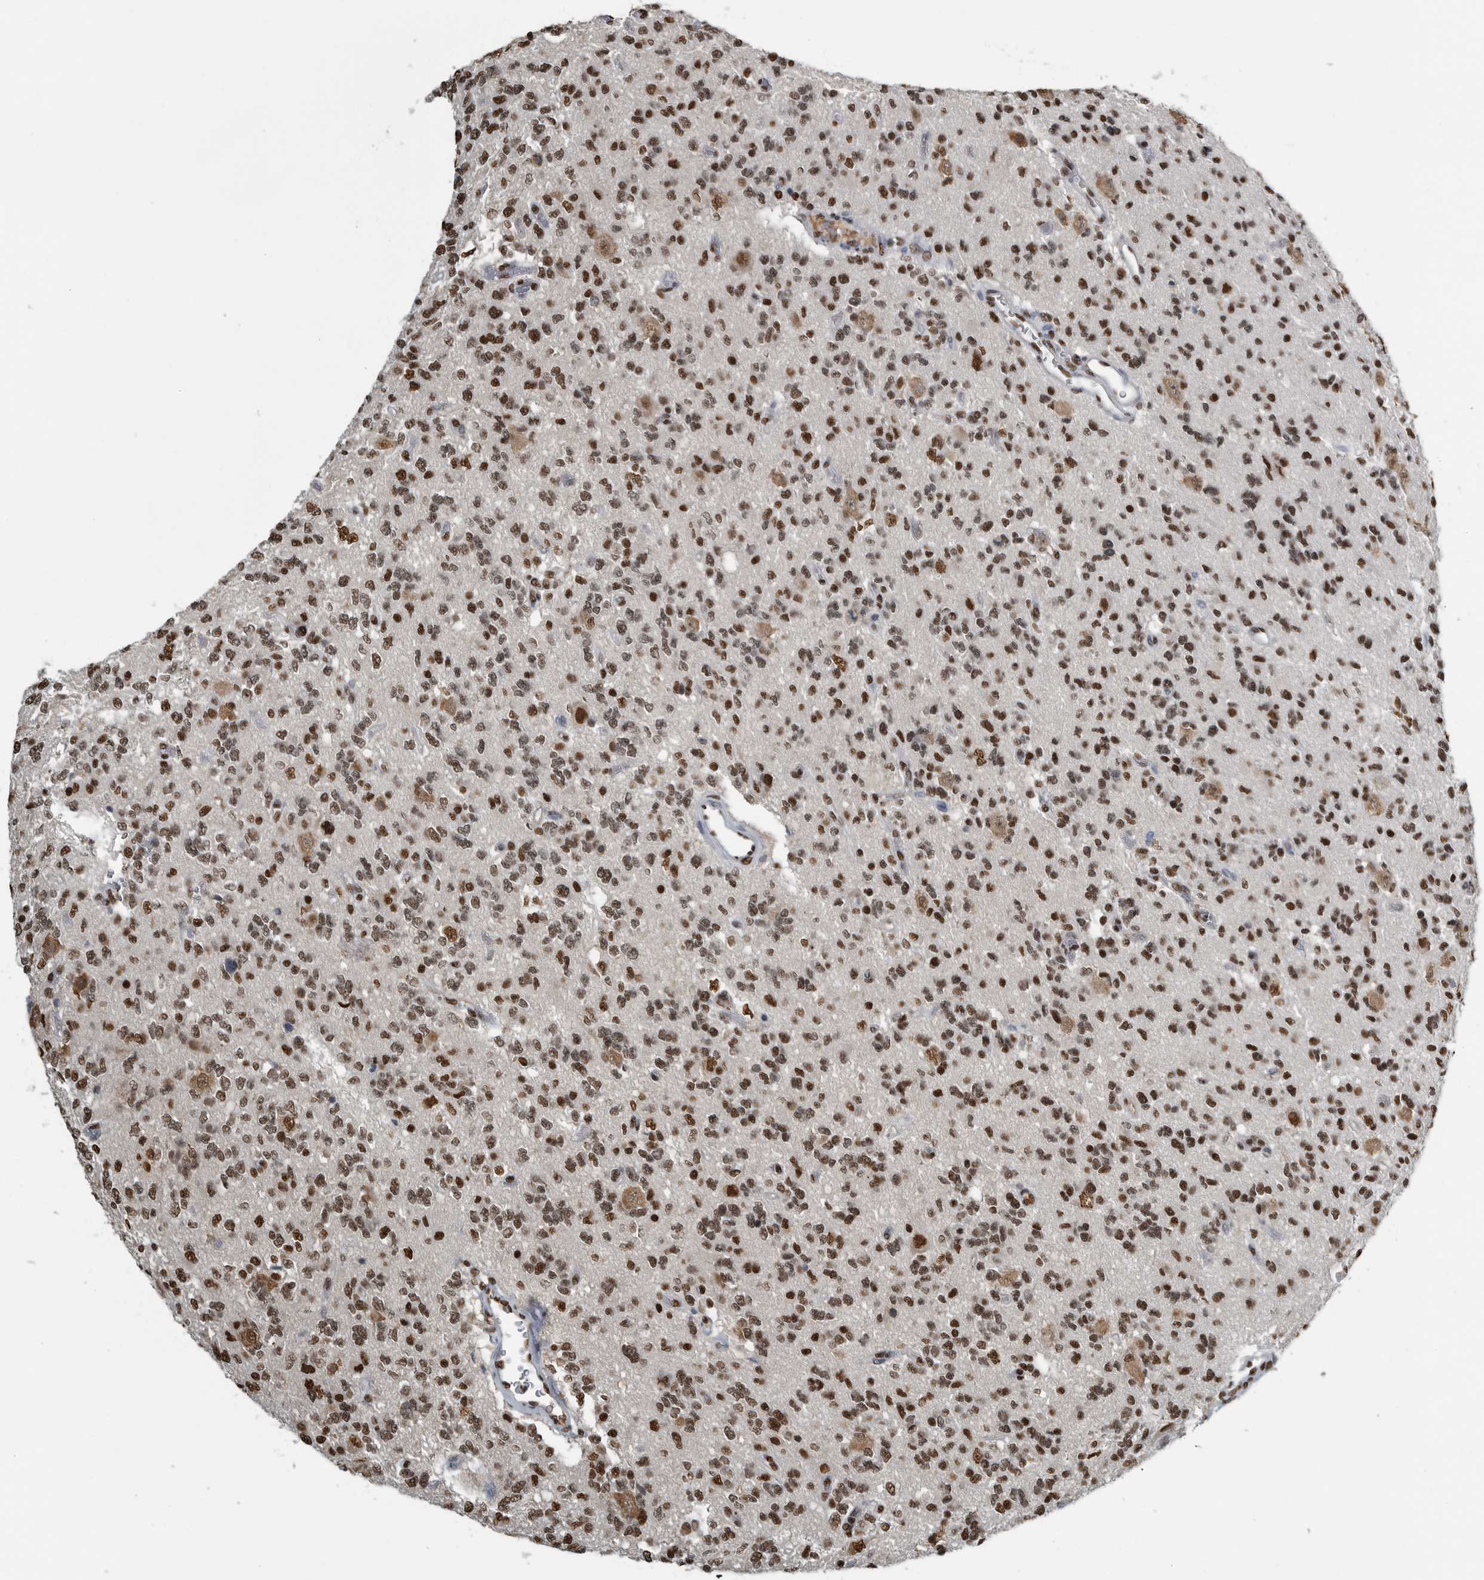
{"staining": {"intensity": "moderate", "quantity": ">75%", "location": "nuclear"}, "tissue": "glioma", "cell_type": "Tumor cells", "image_type": "cancer", "snomed": [{"axis": "morphology", "description": "Glioma, malignant, Low grade"}, {"axis": "topography", "description": "Brain"}], "caption": "A medium amount of moderate nuclear positivity is appreciated in about >75% of tumor cells in glioma tissue.", "gene": "TGS1", "patient": {"sex": "male", "age": 38}}